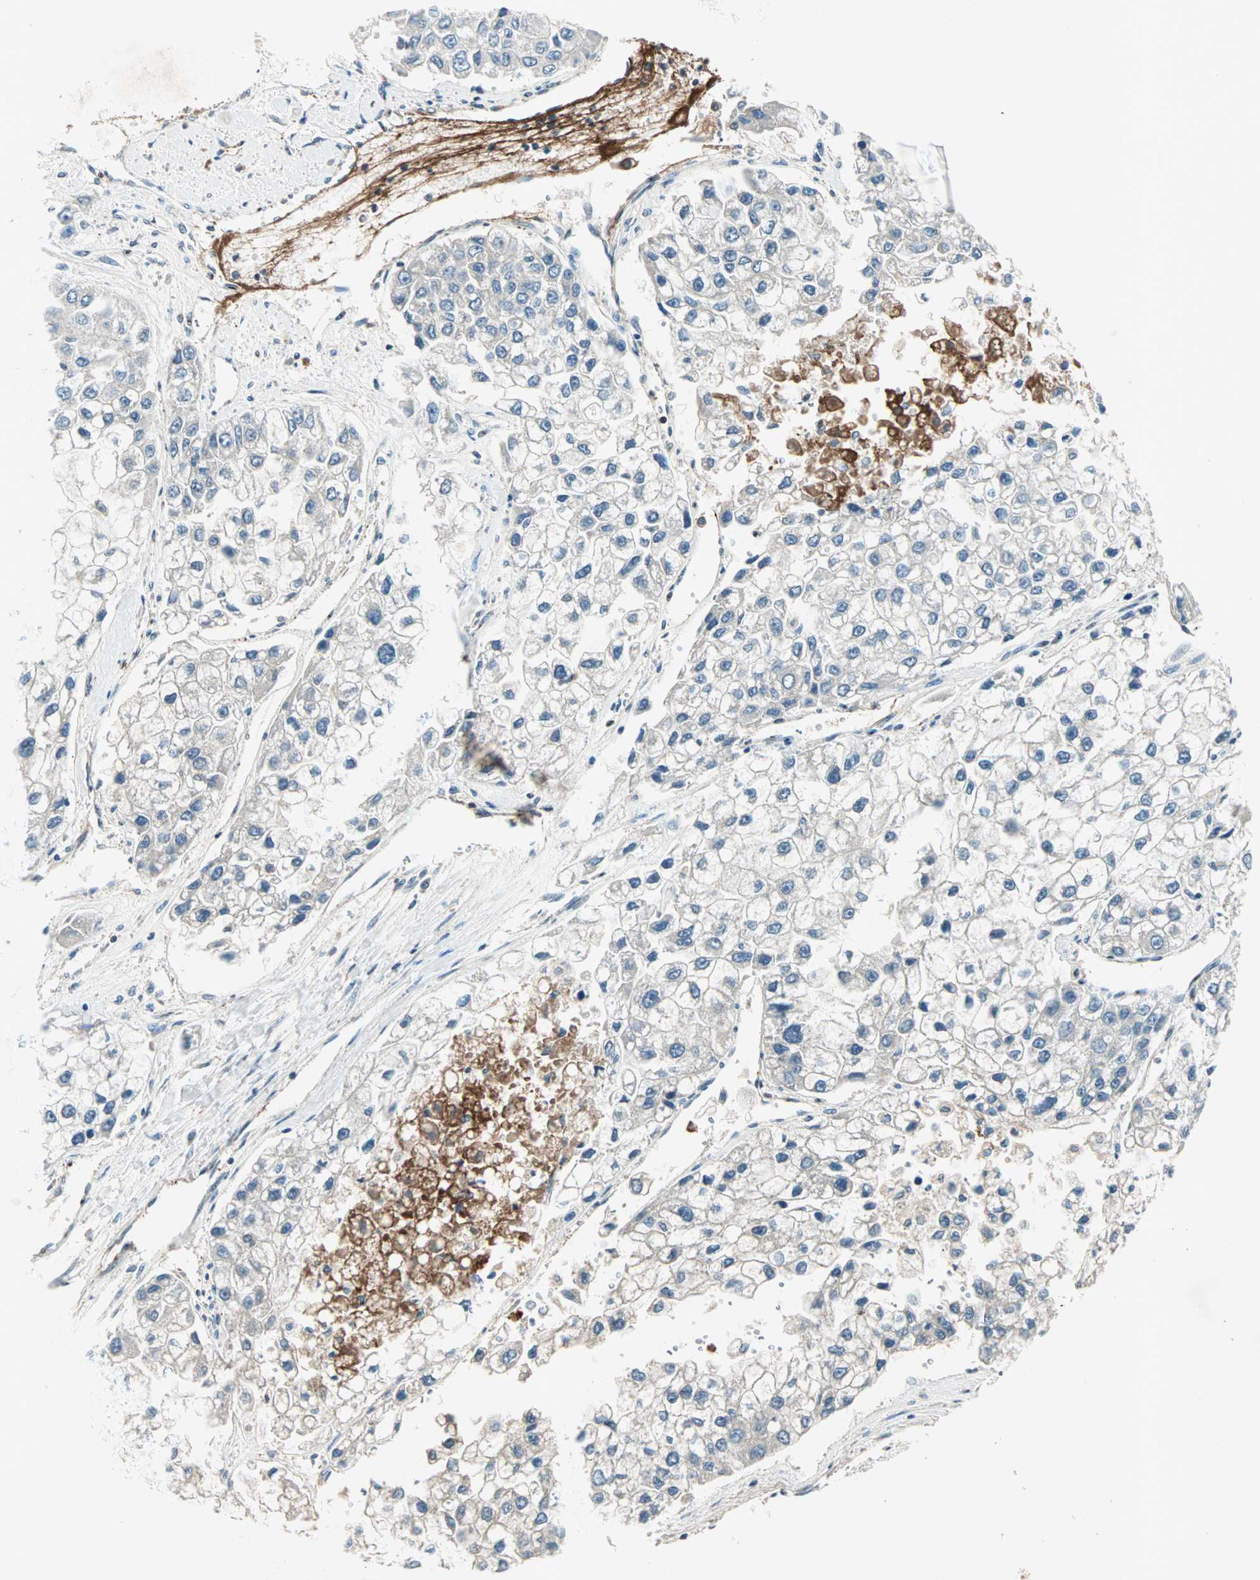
{"staining": {"intensity": "weak", "quantity": "<25%", "location": "cytoplasmic/membranous"}, "tissue": "liver cancer", "cell_type": "Tumor cells", "image_type": "cancer", "snomed": [{"axis": "morphology", "description": "Carcinoma, Hepatocellular, NOS"}, {"axis": "topography", "description": "Liver"}], "caption": "DAB immunohistochemical staining of liver hepatocellular carcinoma exhibits no significant positivity in tumor cells. (IHC, brightfield microscopy, high magnification).", "gene": "TEC", "patient": {"sex": "female", "age": 66}}